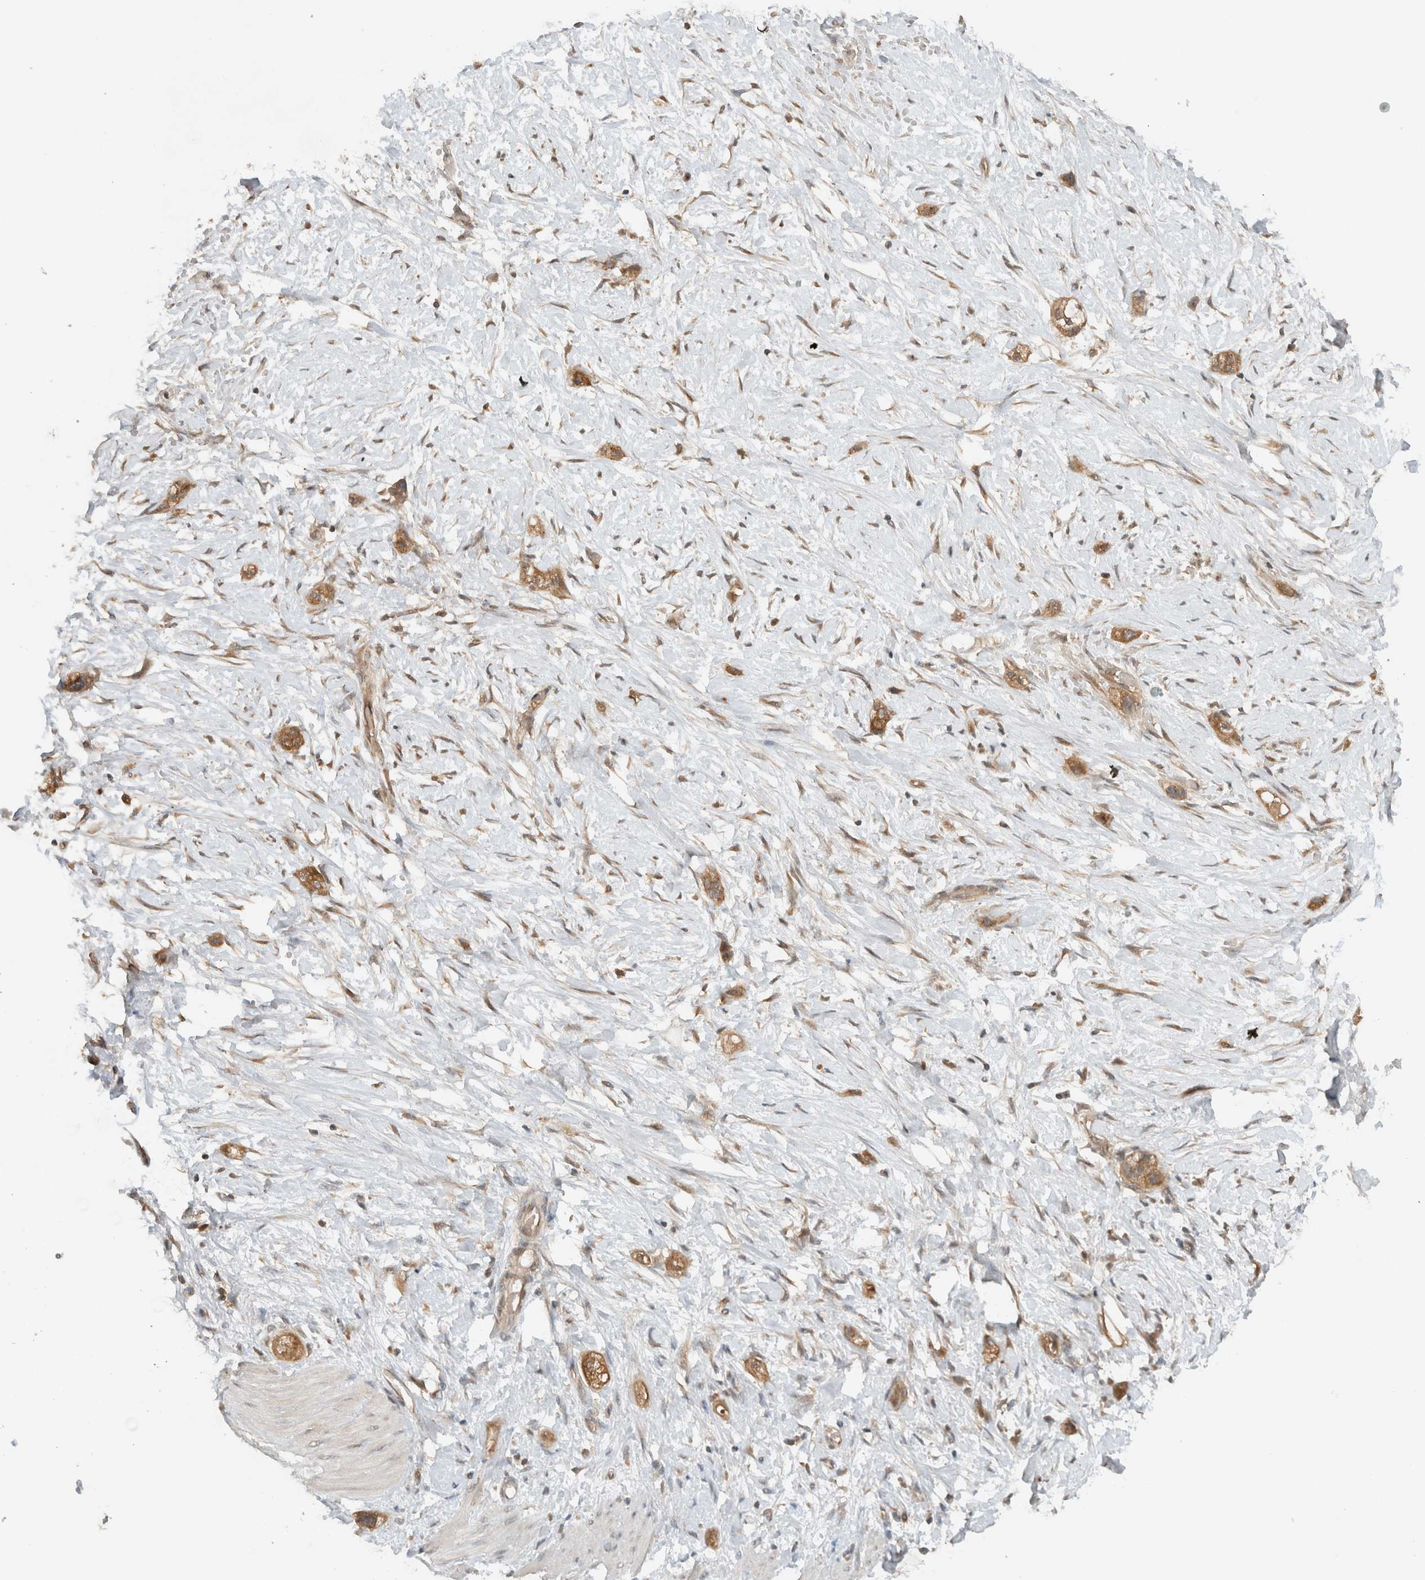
{"staining": {"intensity": "moderate", "quantity": ">75%", "location": "cytoplasmic/membranous"}, "tissue": "stomach cancer", "cell_type": "Tumor cells", "image_type": "cancer", "snomed": [{"axis": "morphology", "description": "Adenocarcinoma, NOS"}, {"axis": "topography", "description": "Stomach"}, {"axis": "topography", "description": "Stomach, lower"}], "caption": "About >75% of tumor cells in stomach adenocarcinoma show moderate cytoplasmic/membranous protein staining as visualized by brown immunohistochemical staining.", "gene": "ARFGEF2", "patient": {"sex": "female", "age": 48}}